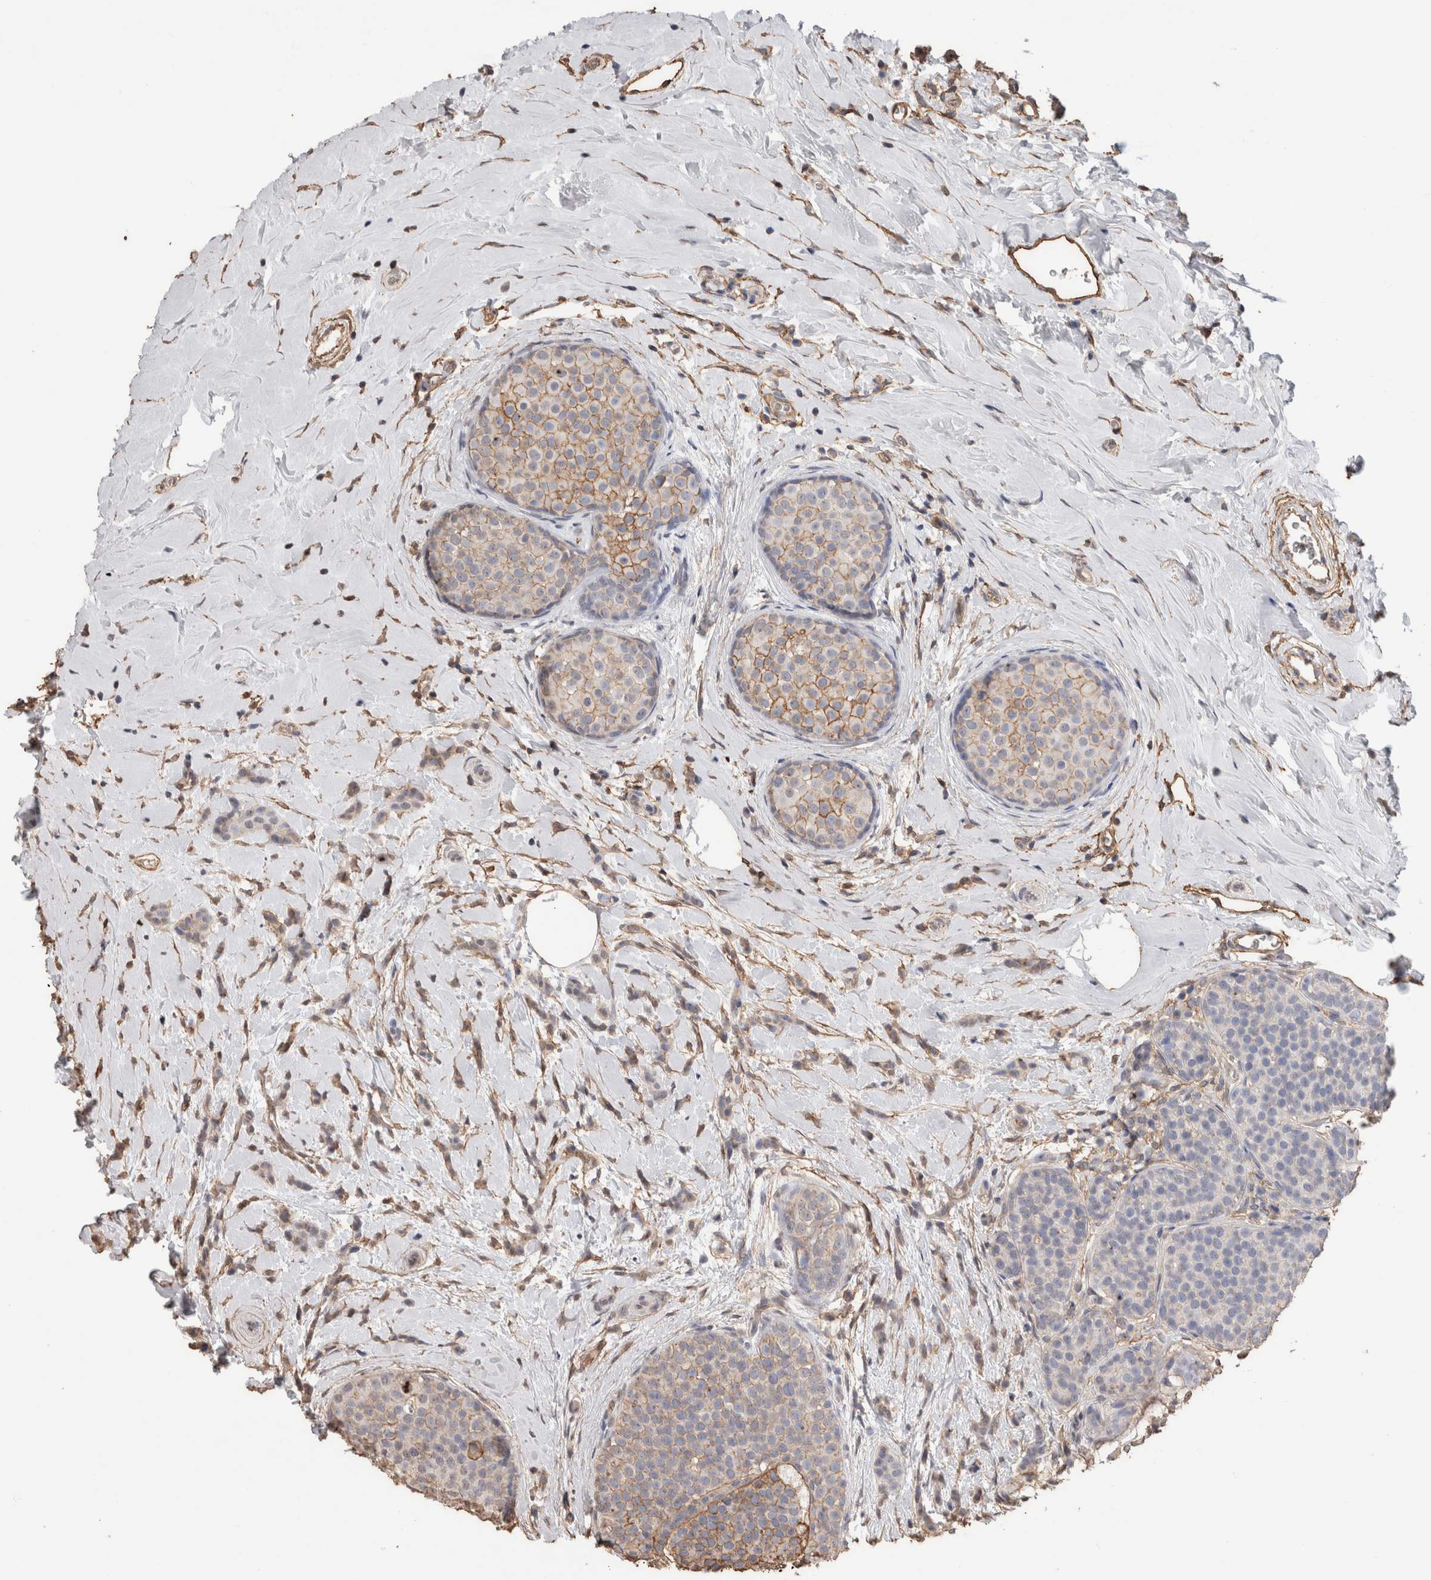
{"staining": {"intensity": "weak", "quantity": "25%-75%", "location": "cytoplasmic/membranous"}, "tissue": "breast cancer", "cell_type": "Tumor cells", "image_type": "cancer", "snomed": [{"axis": "morphology", "description": "Lobular carcinoma, in situ"}, {"axis": "morphology", "description": "Lobular carcinoma"}, {"axis": "topography", "description": "Breast"}], "caption": "Breast cancer (lobular carcinoma in situ) stained for a protein (brown) shows weak cytoplasmic/membranous positive positivity in about 25%-75% of tumor cells.", "gene": "S100A10", "patient": {"sex": "female", "age": 41}}